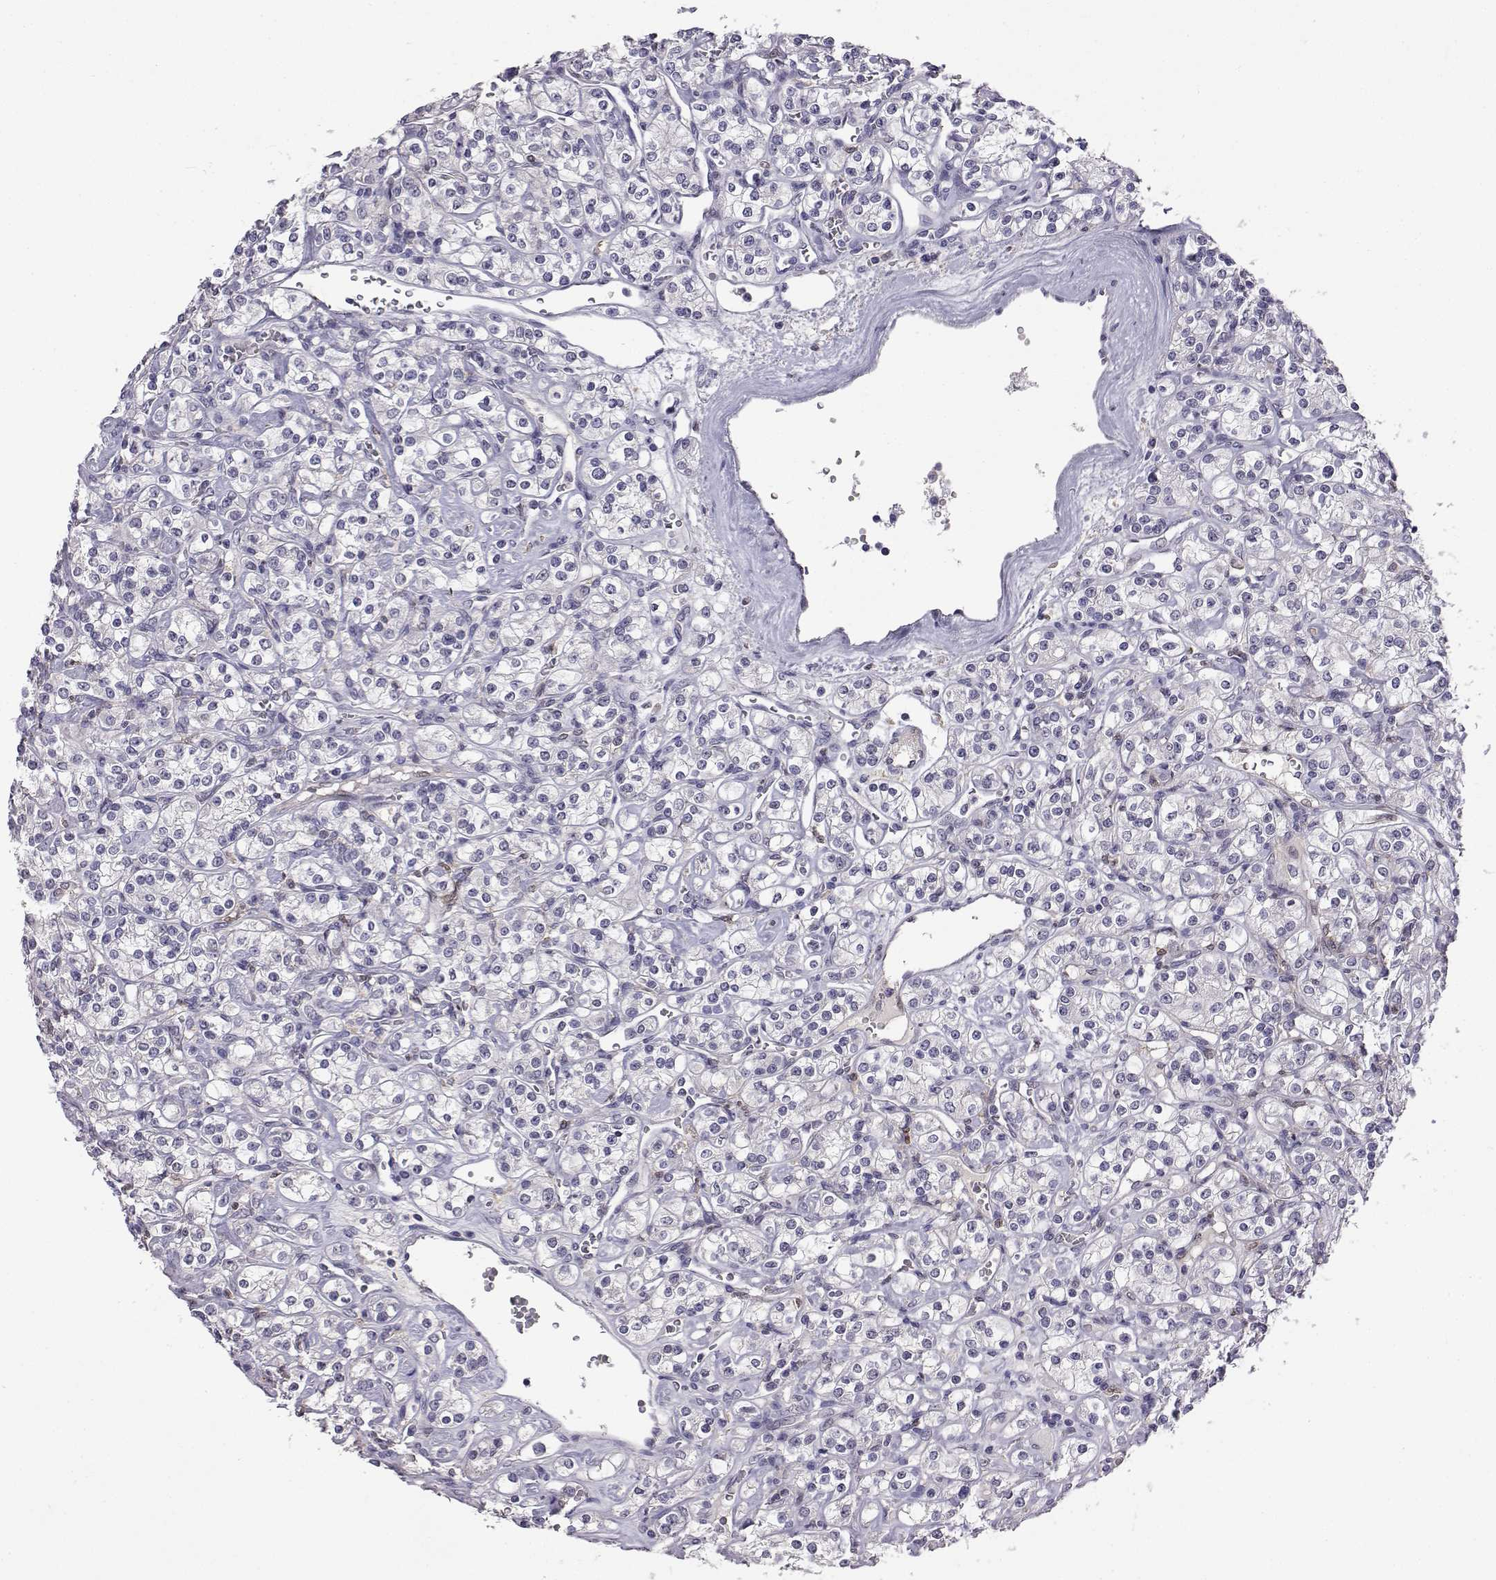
{"staining": {"intensity": "negative", "quantity": "none", "location": "none"}, "tissue": "renal cancer", "cell_type": "Tumor cells", "image_type": "cancer", "snomed": [{"axis": "morphology", "description": "Adenocarcinoma, NOS"}, {"axis": "topography", "description": "Kidney"}], "caption": "Renal cancer (adenocarcinoma) was stained to show a protein in brown. There is no significant staining in tumor cells.", "gene": "AKR1B1", "patient": {"sex": "male", "age": 77}}